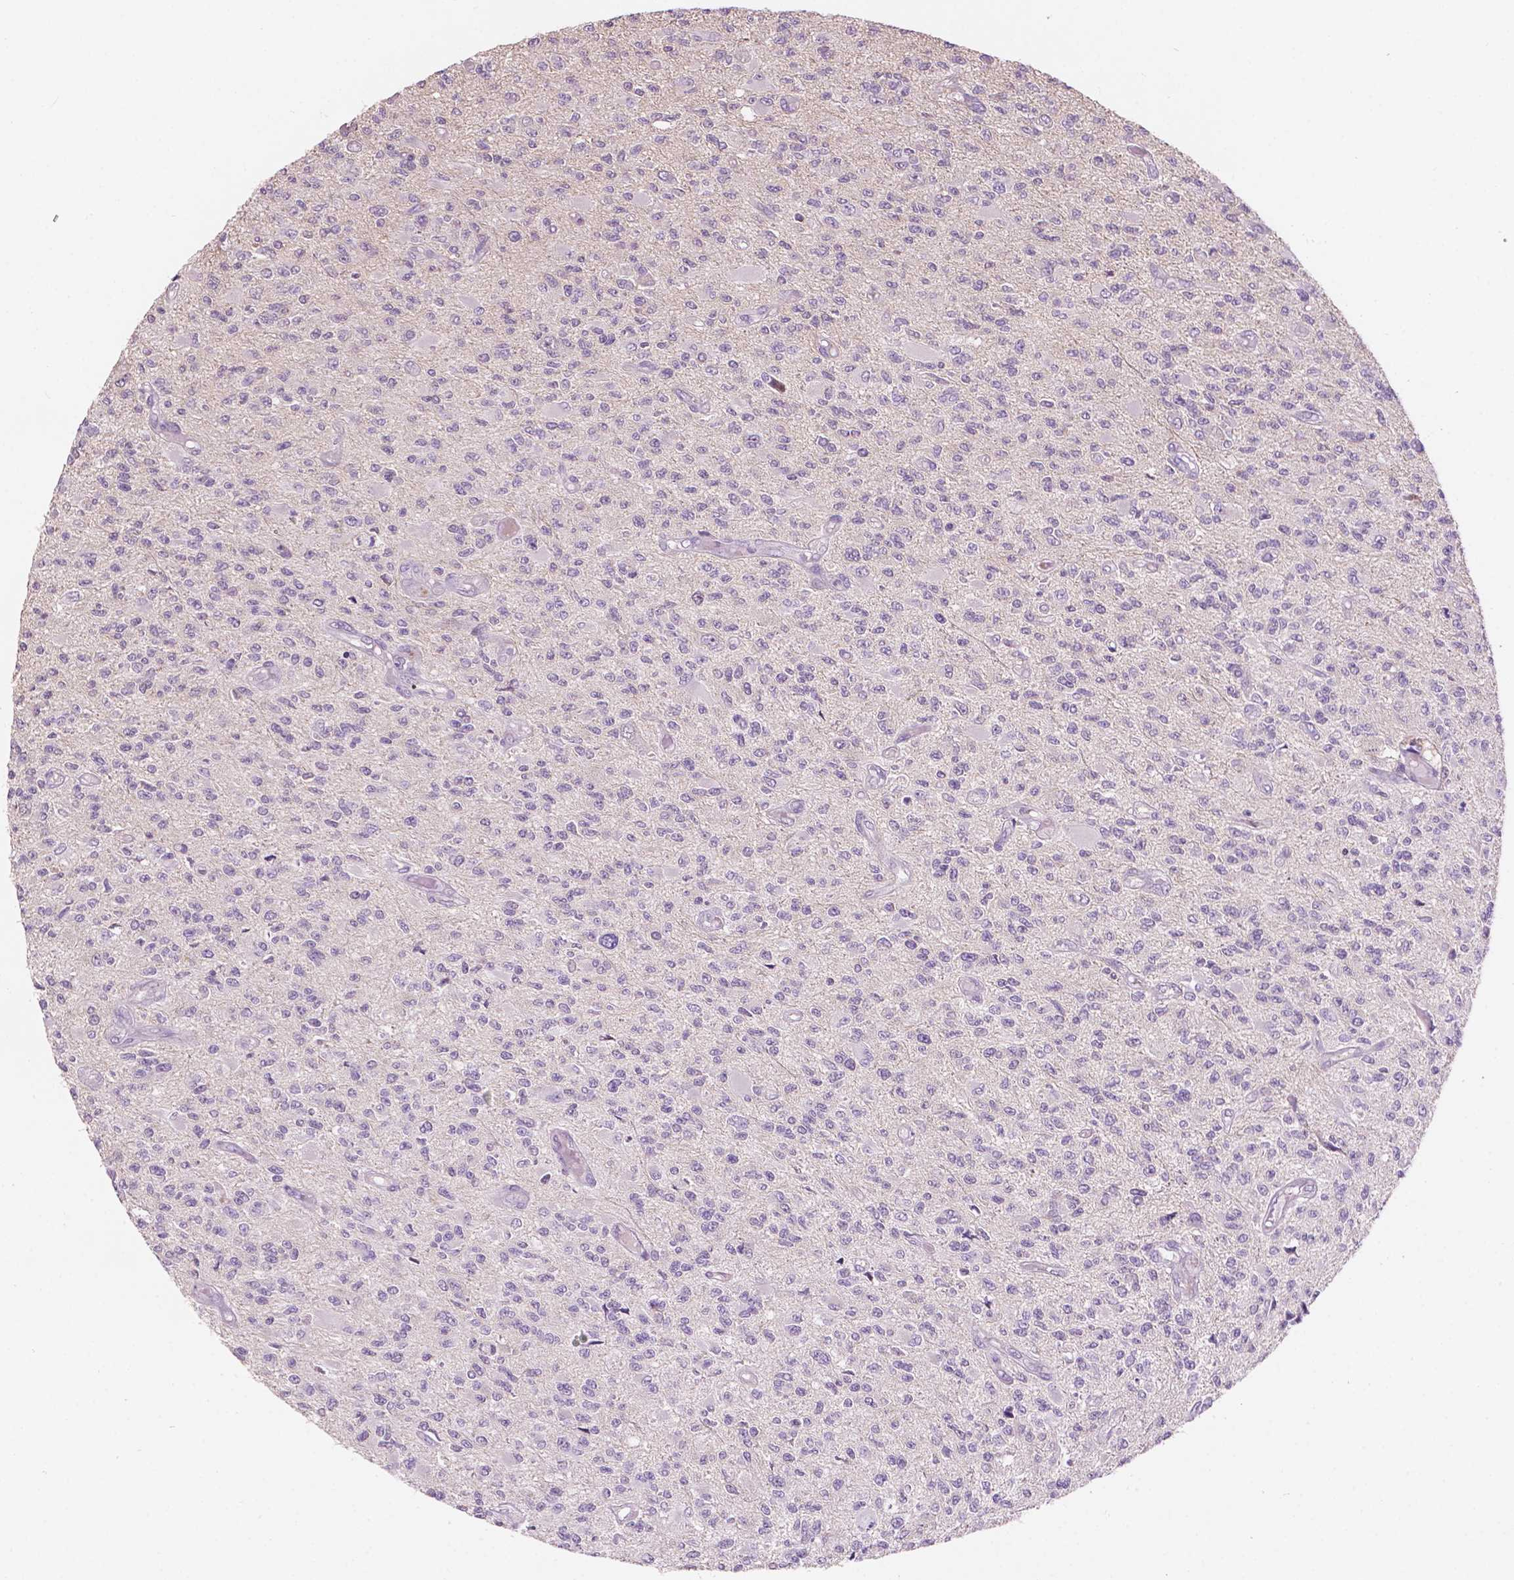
{"staining": {"intensity": "negative", "quantity": "none", "location": "none"}, "tissue": "glioma", "cell_type": "Tumor cells", "image_type": "cancer", "snomed": [{"axis": "morphology", "description": "Glioma, malignant, High grade"}, {"axis": "topography", "description": "Brain"}], "caption": "Human malignant glioma (high-grade) stained for a protein using immunohistochemistry (IHC) reveals no positivity in tumor cells.", "gene": "TM6SF2", "patient": {"sex": "female", "age": 63}}